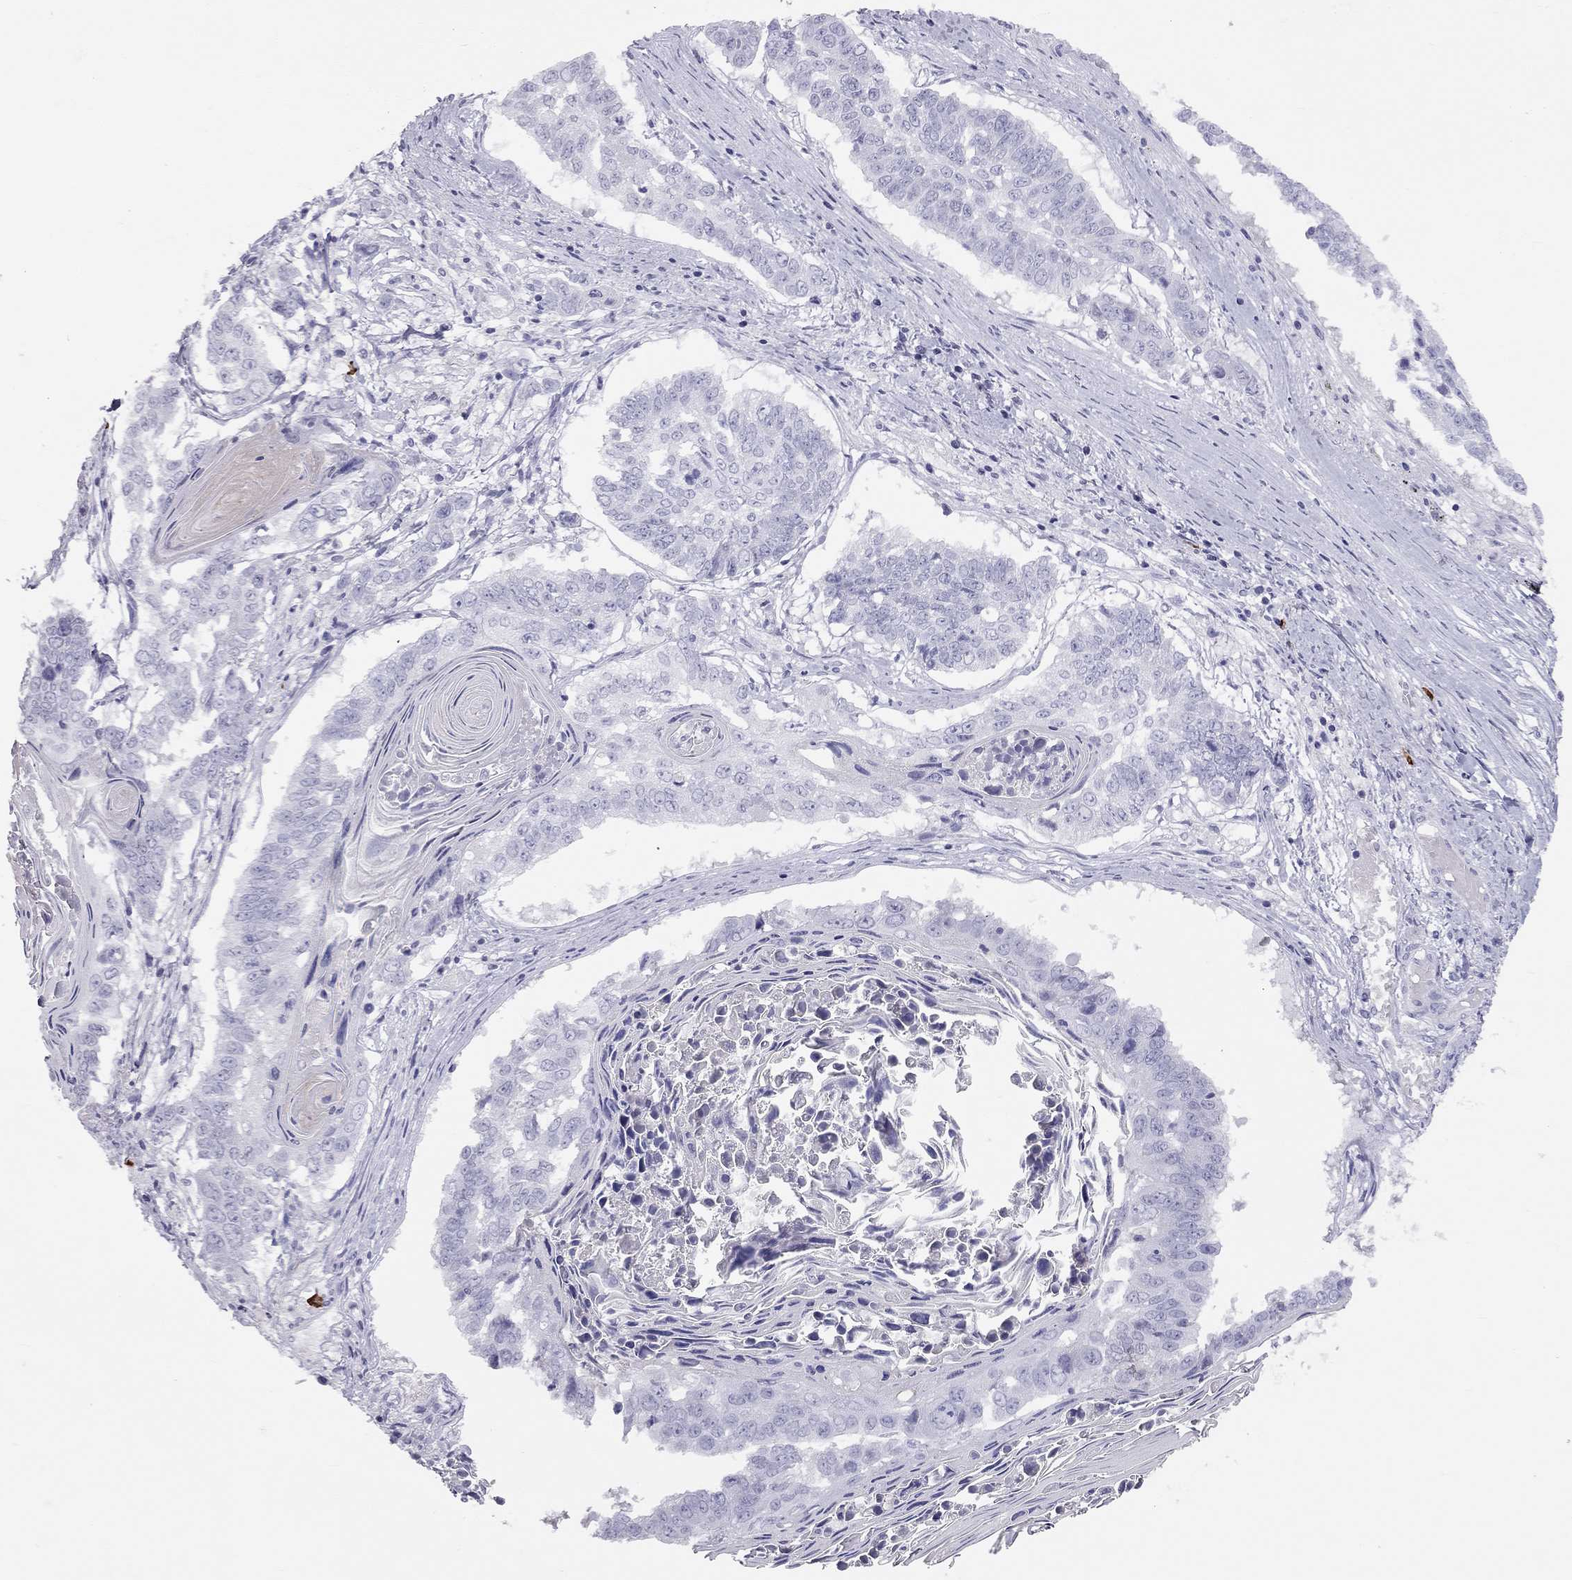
{"staining": {"intensity": "negative", "quantity": "none", "location": "none"}, "tissue": "lung cancer", "cell_type": "Tumor cells", "image_type": "cancer", "snomed": [{"axis": "morphology", "description": "Squamous cell carcinoma, NOS"}, {"axis": "topography", "description": "Lung"}], "caption": "An image of human lung cancer (squamous cell carcinoma) is negative for staining in tumor cells.", "gene": "KLRG1", "patient": {"sex": "male", "age": 73}}